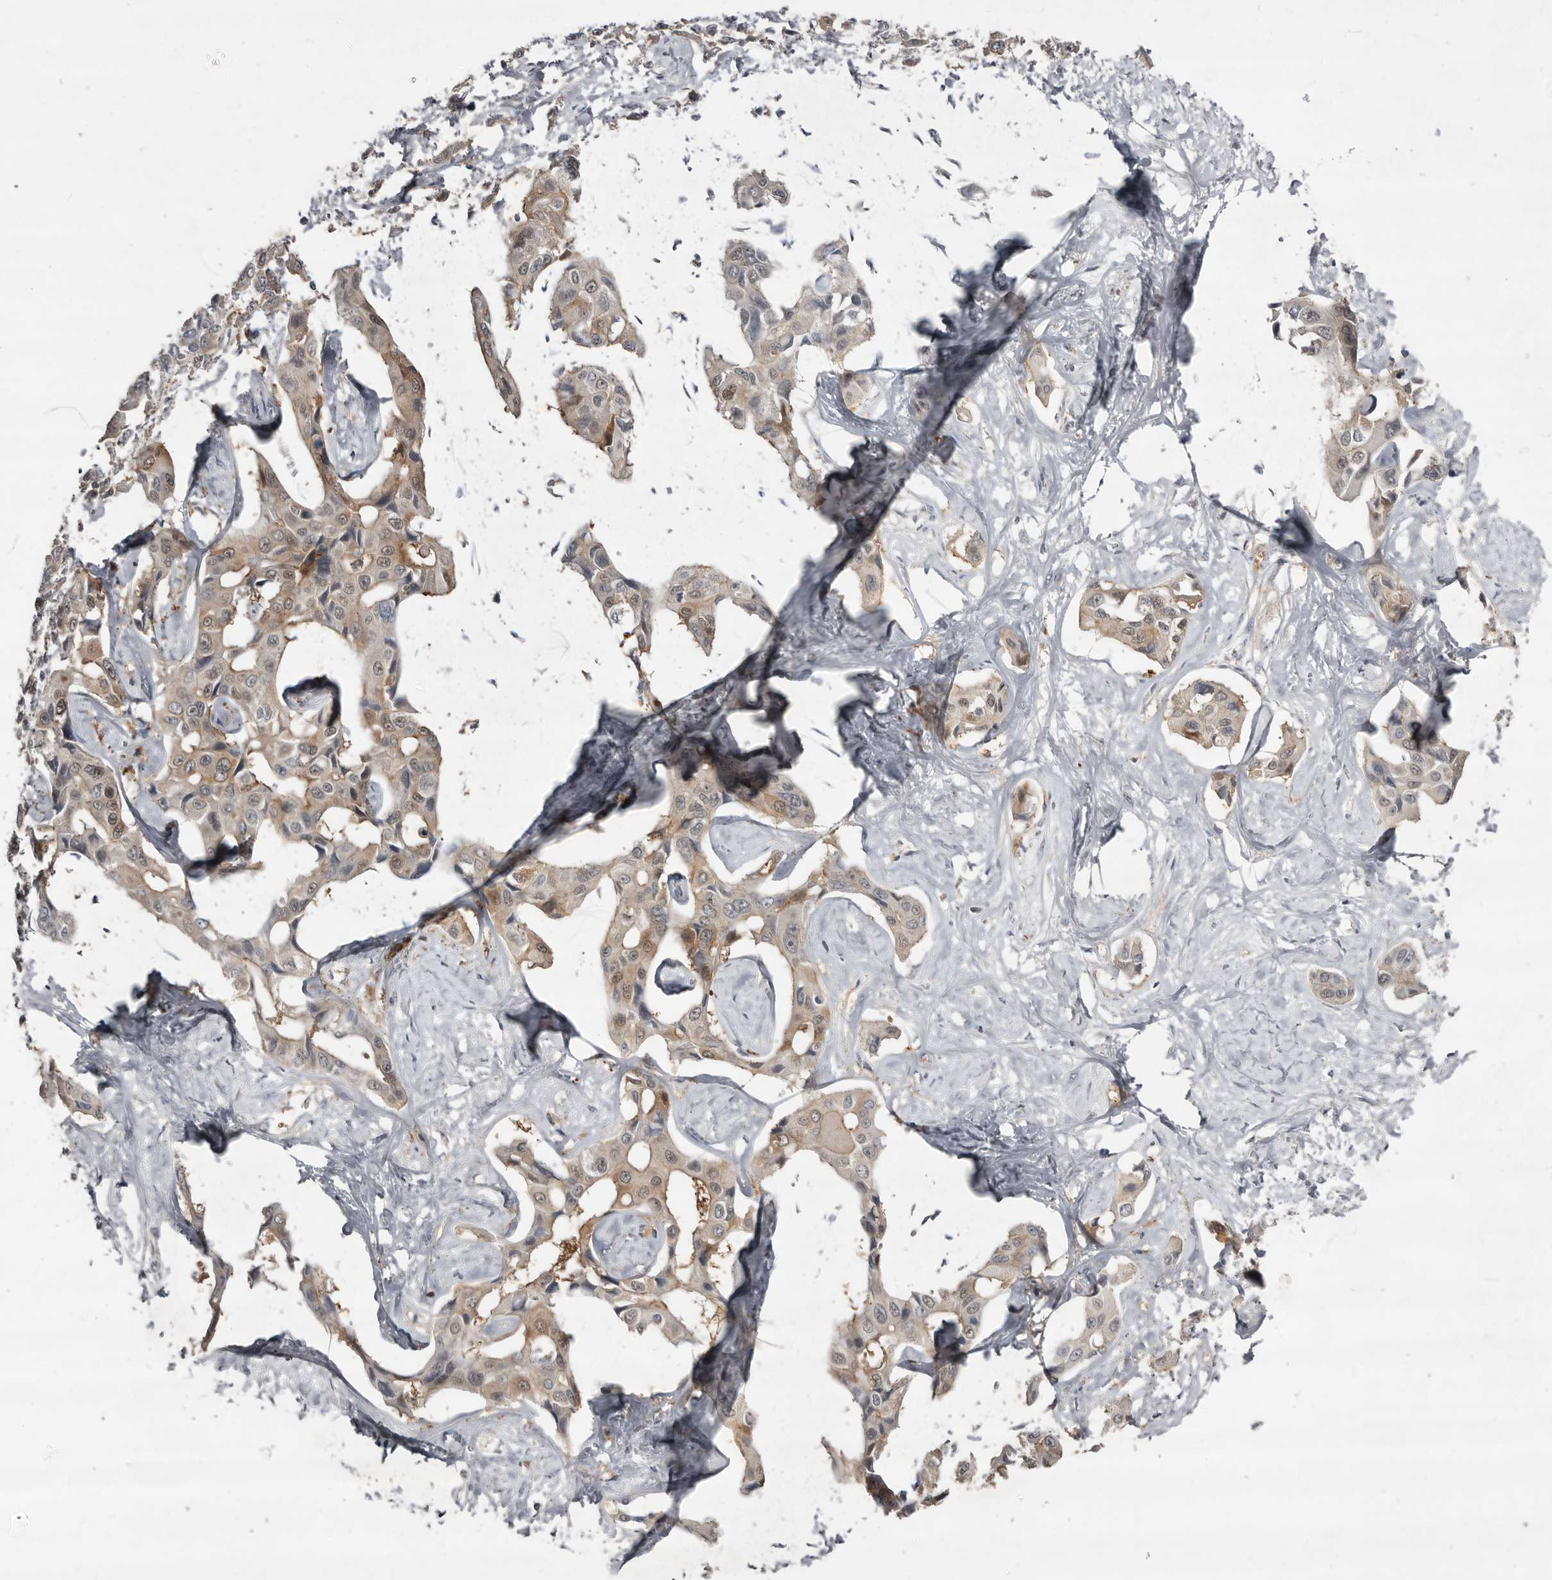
{"staining": {"intensity": "weak", "quantity": "25%-75%", "location": "cytoplasmic/membranous"}, "tissue": "liver cancer", "cell_type": "Tumor cells", "image_type": "cancer", "snomed": [{"axis": "morphology", "description": "Cholangiocarcinoma"}, {"axis": "topography", "description": "Liver"}], "caption": "The micrograph displays staining of liver cancer (cholangiocarcinoma), revealing weak cytoplasmic/membranous protein expression (brown color) within tumor cells.", "gene": "RBKS", "patient": {"sex": "male", "age": 59}}